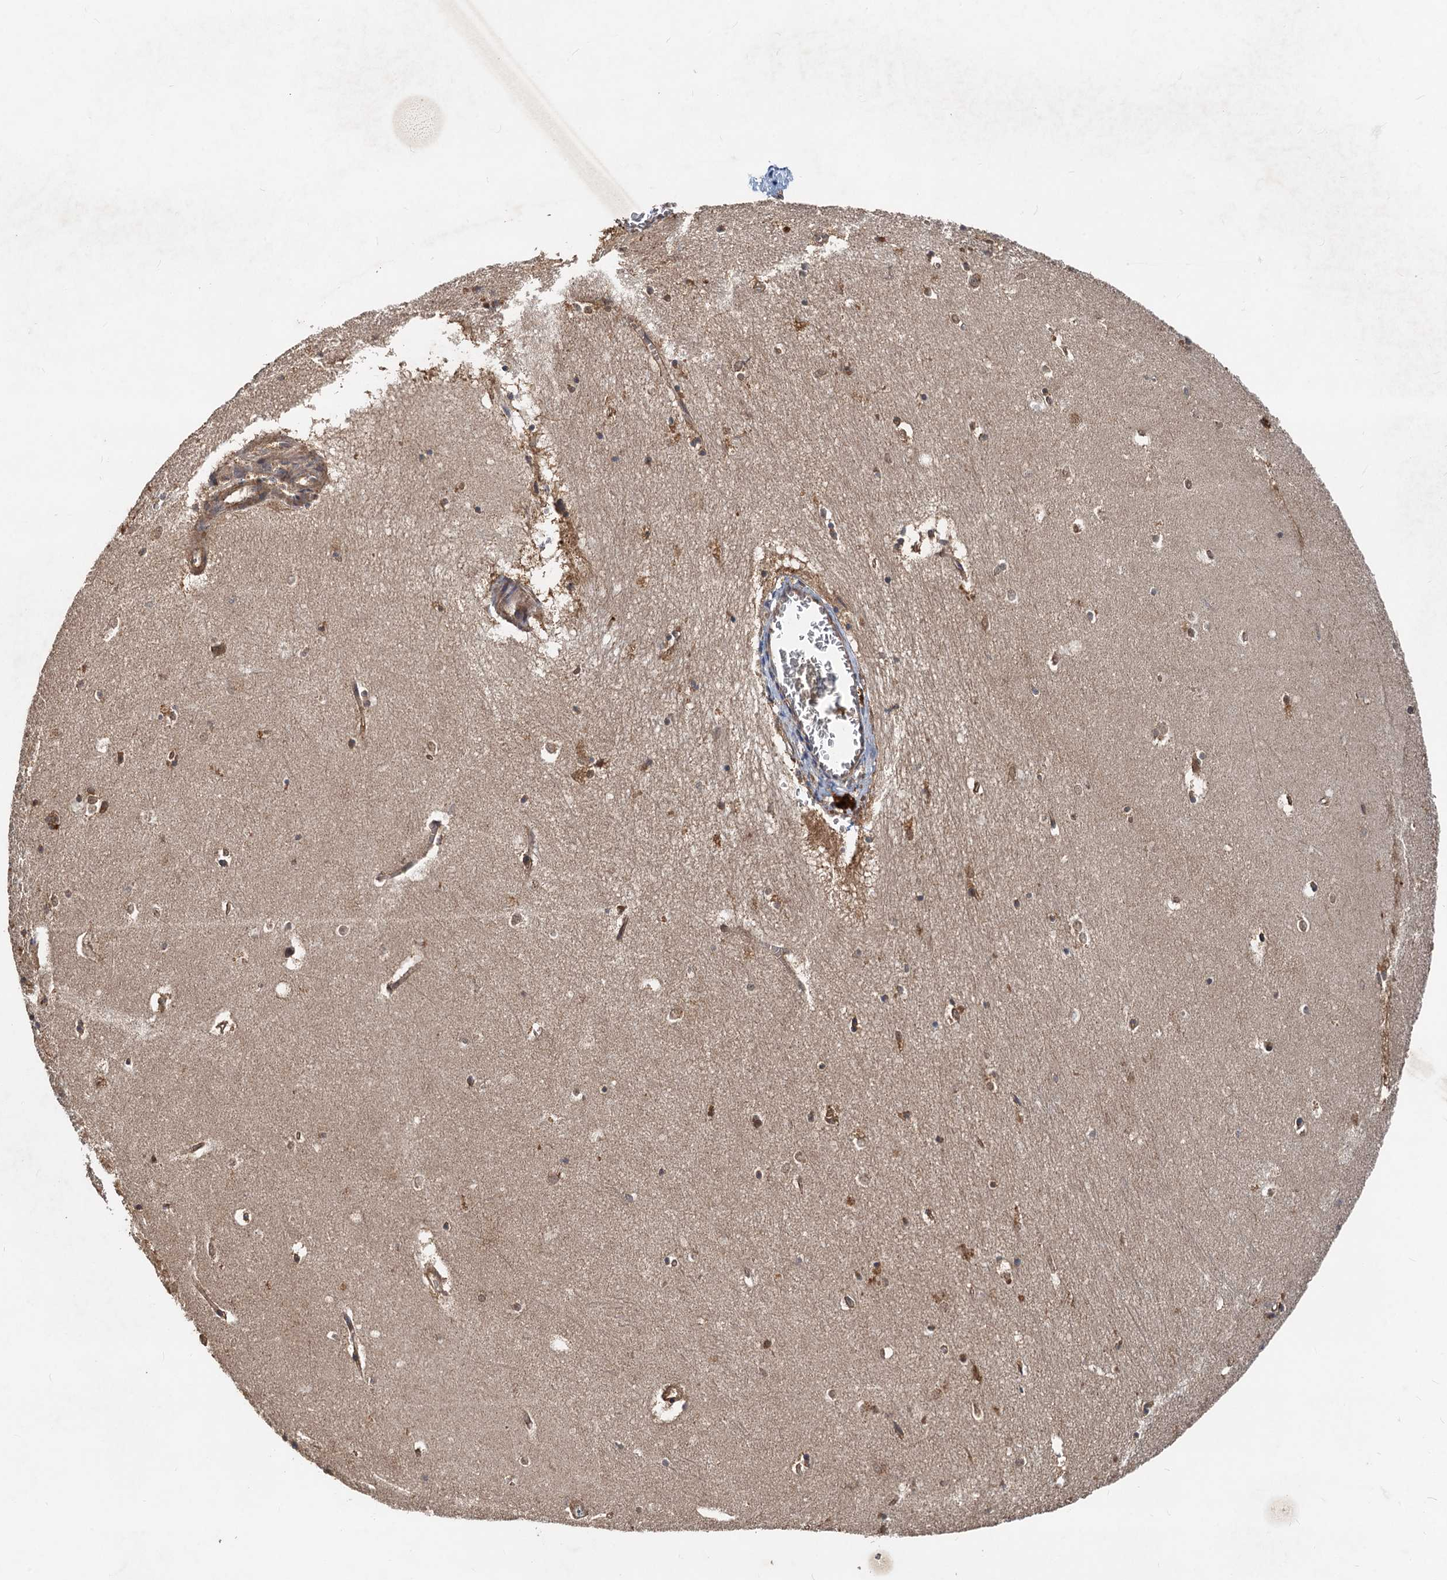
{"staining": {"intensity": "moderate", "quantity": "<25%", "location": "cytoplasmic/membranous"}, "tissue": "hippocampus", "cell_type": "Glial cells", "image_type": "normal", "snomed": [{"axis": "morphology", "description": "Normal tissue, NOS"}, {"axis": "topography", "description": "Hippocampus"}], "caption": "Protein expression analysis of unremarkable human hippocampus reveals moderate cytoplasmic/membranous expression in about <25% of glial cells. The protein of interest is stained brown, and the nuclei are stained in blue (DAB (3,3'-diaminobenzidine) IHC with brightfield microscopy, high magnification).", "gene": "HYI", "patient": {"sex": "female", "age": 64}}